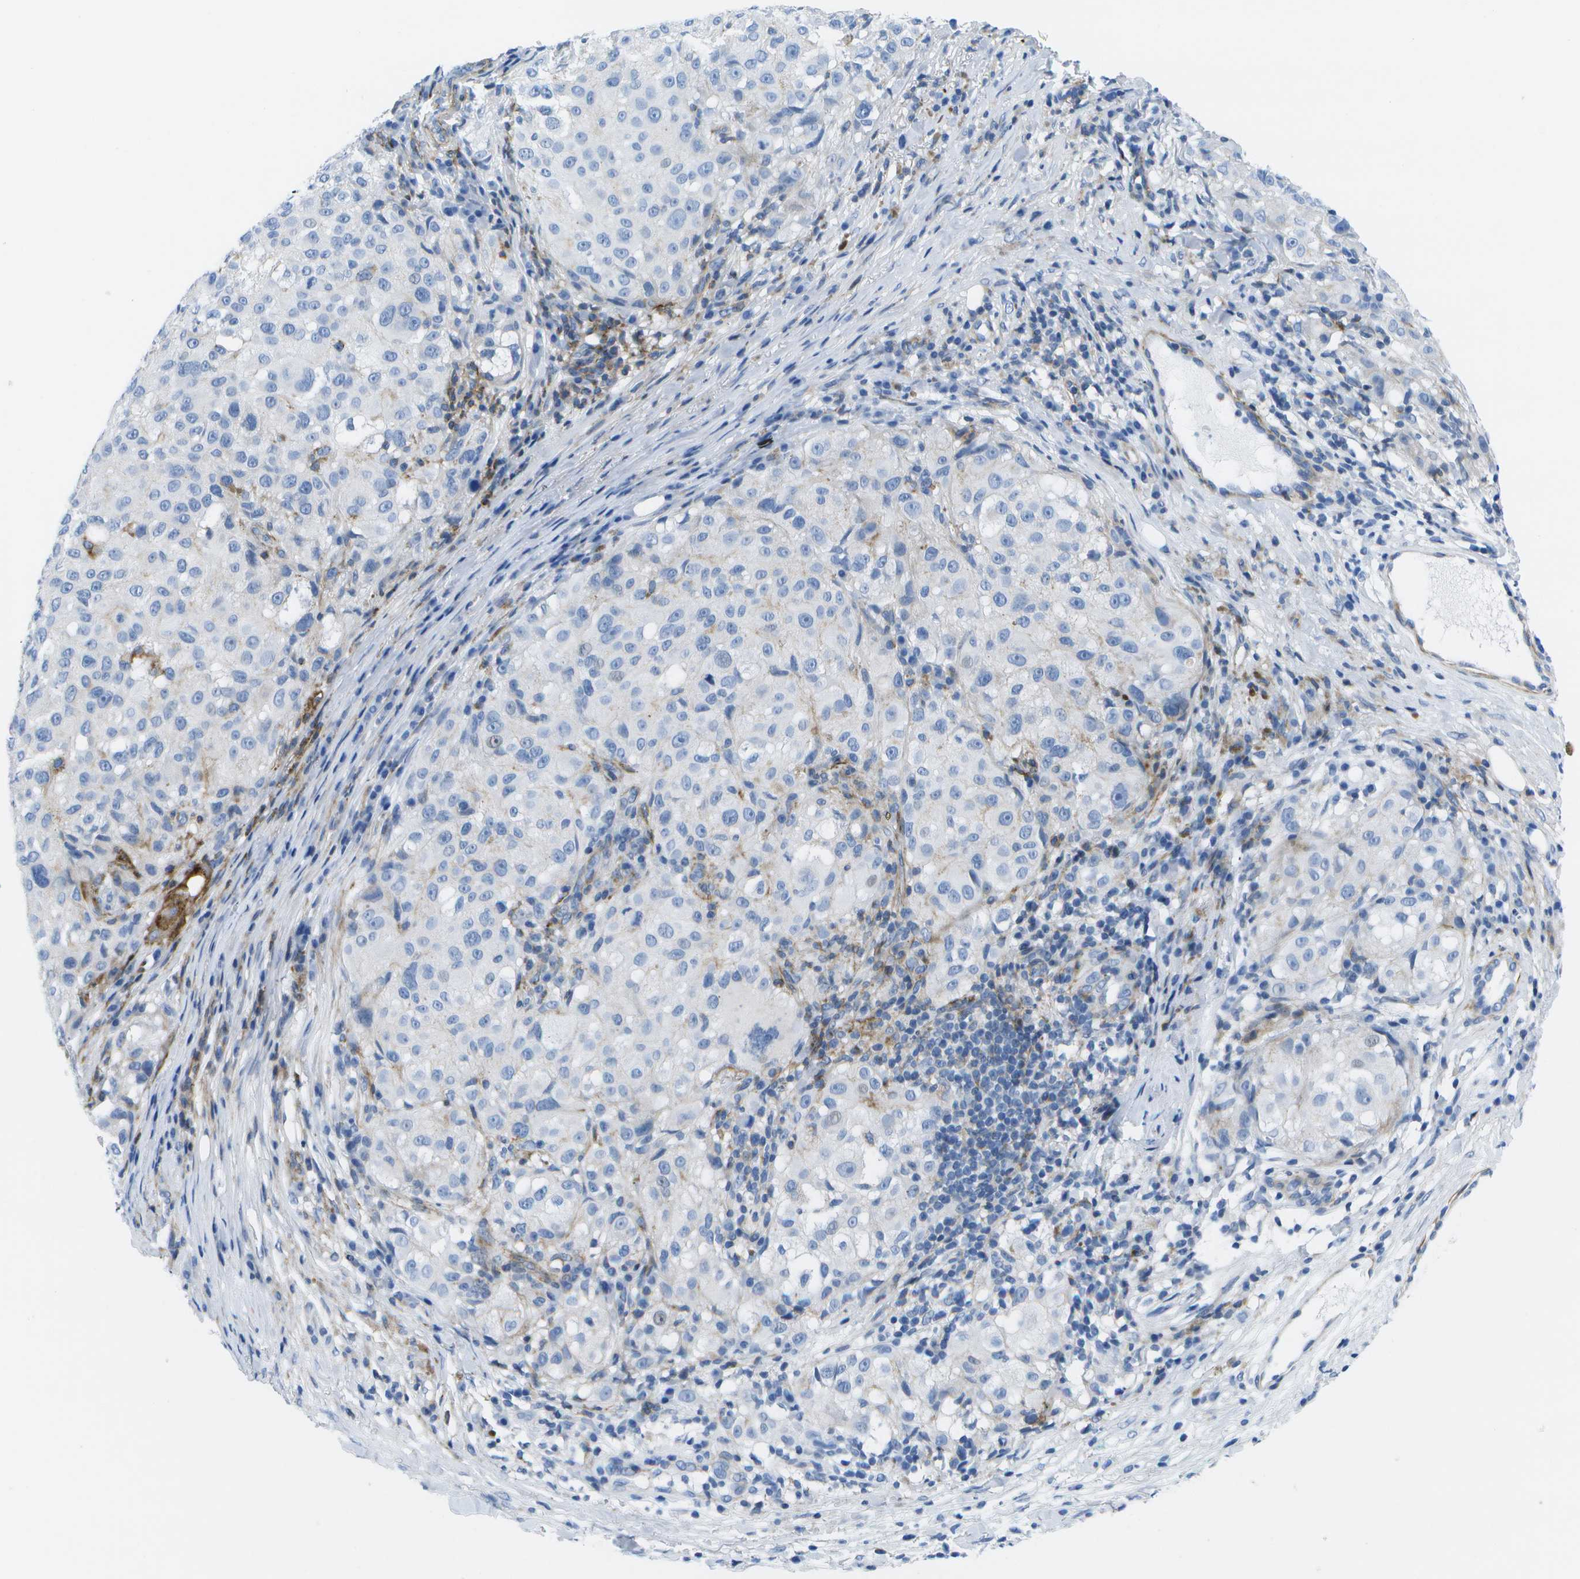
{"staining": {"intensity": "negative", "quantity": "none", "location": "none"}, "tissue": "melanoma", "cell_type": "Tumor cells", "image_type": "cancer", "snomed": [{"axis": "morphology", "description": "Necrosis, NOS"}, {"axis": "morphology", "description": "Malignant melanoma, NOS"}, {"axis": "topography", "description": "Skin"}], "caption": "Immunohistochemistry photomicrograph of malignant melanoma stained for a protein (brown), which displays no staining in tumor cells.", "gene": "ADGRG6", "patient": {"sex": "female", "age": 87}}